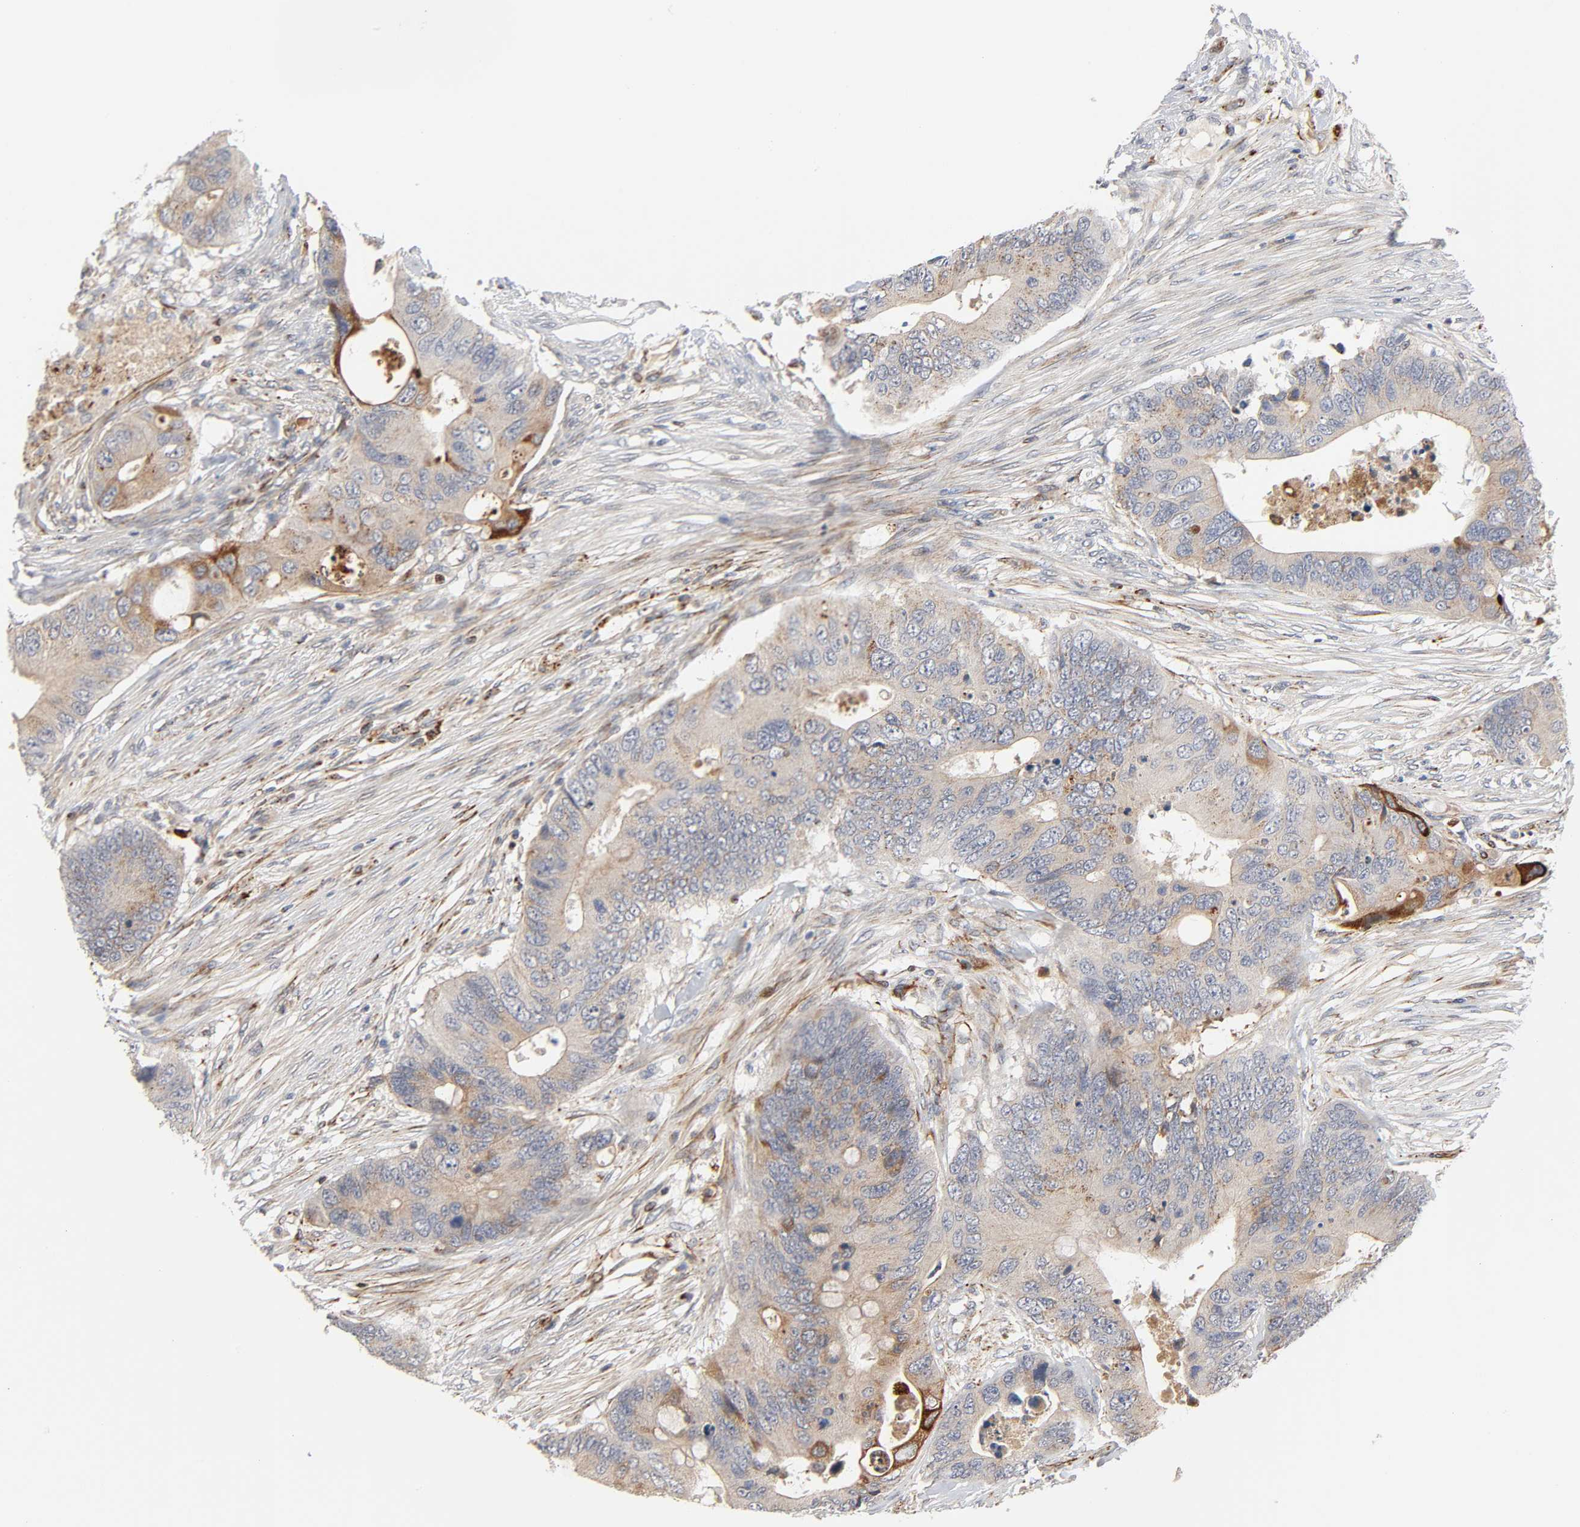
{"staining": {"intensity": "weak", "quantity": ">75%", "location": "cytoplasmic/membranous"}, "tissue": "colorectal cancer", "cell_type": "Tumor cells", "image_type": "cancer", "snomed": [{"axis": "morphology", "description": "Adenocarcinoma, NOS"}, {"axis": "topography", "description": "Colon"}], "caption": "This image shows colorectal cancer stained with immunohistochemistry (IHC) to label a protein in brown. The cytoplasmic/membranous of tumor cells show weak positivity for the protein. Nuclei are counter-stained blue.", "gene": "REEP6", "patient": {"sex": "male", "age": 71}}